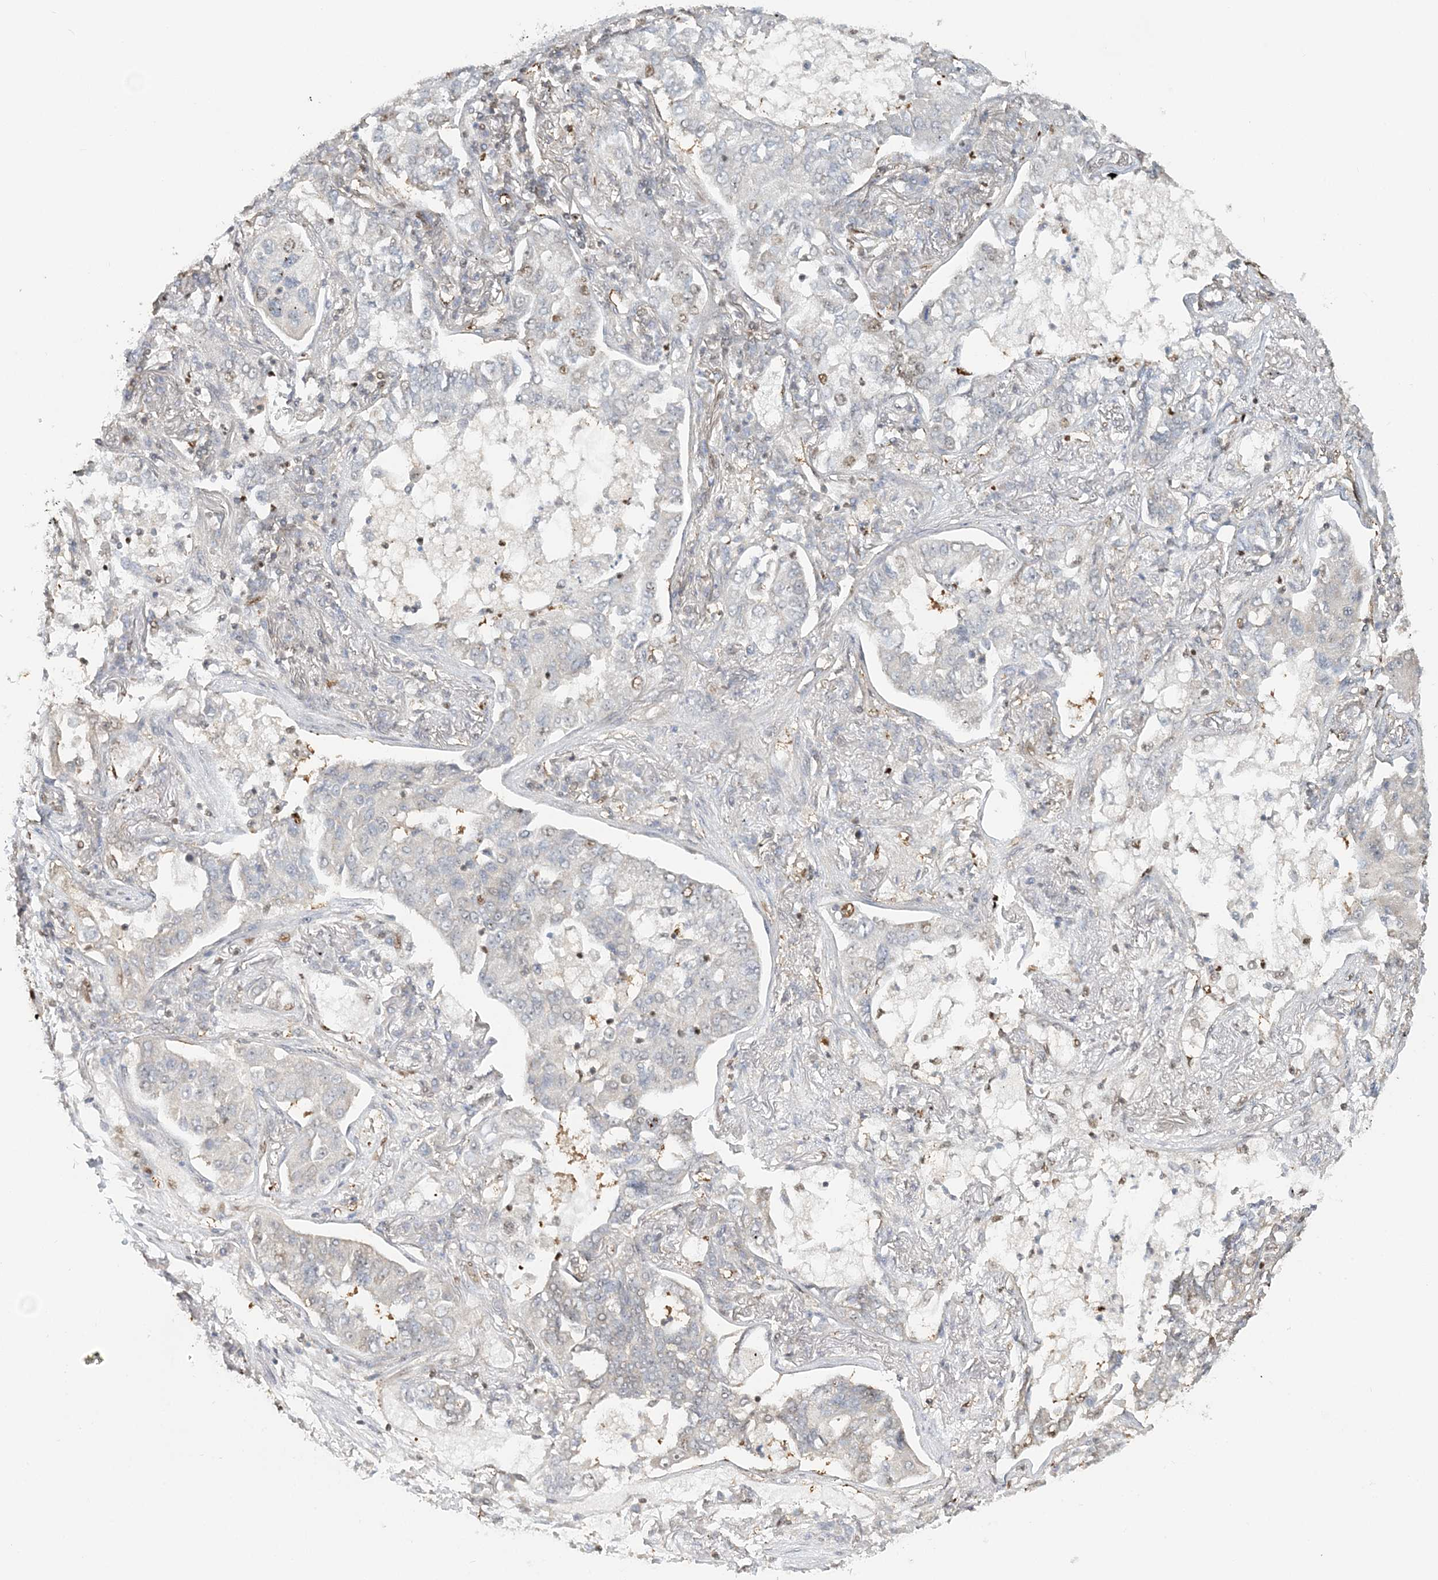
{"staining": {"intensity": "negative", "quantity": "none", "location": "none"}, "tissue": "lung cancer", "cell_type": "Tumor cells", "image_type": "cancer", "snomed": [{"axis": "morphology", "description": "Adenocarcinoma, NOS"}, {"axis": "topography", "description": "Lung"}], "caption": "Photomicrograph shows no protein expression in tumor cells of lung cancer tissue. (DAB (3,3'-diaminobenzidine) IHC, high magnification).", "gene": "SUMO2", "patient": {"sex": "male", "age": 49}}